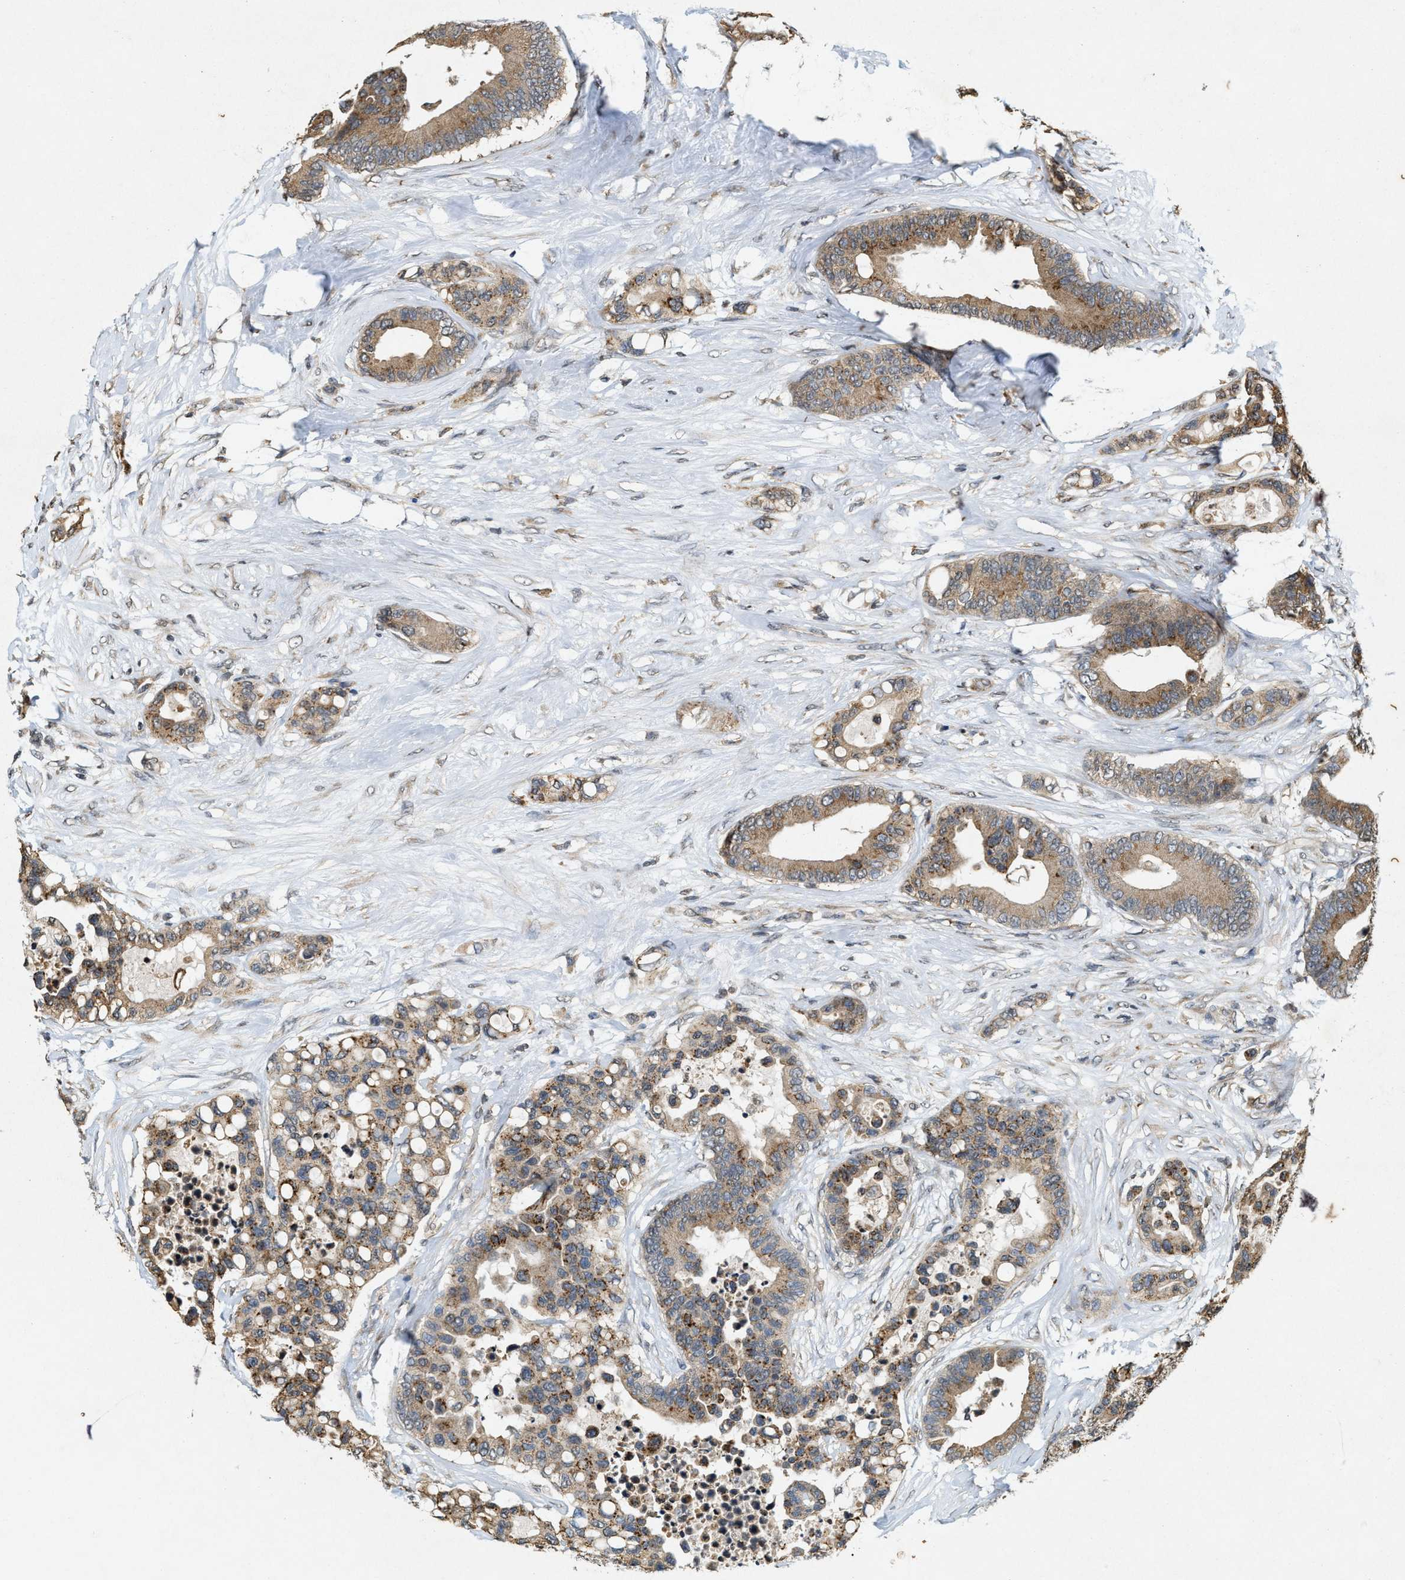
{"staining": {"intensity": "moderate", "quantity": ">75%", "location": "cytoplasmic/membranous"}, "tissue": "colorectal cancer", "cell_type": "Tumor cells", "image_type": "cancer", "snomed": [{"axis": "morphology", "description": "Adenocarcinoma, NOS"}, {"axis": "topography", "description": "Colon"}], "caption": "DAB (3,3'-diaminobenzidine) immunohistochemical staining of adenocarcinoma (colorectal) demonstrates moderate cytoplasmic/membranous protein staining in about >75% of tumor cells.", "gene": "KIF21A", "patient": {"sex": "male", "age": 82}}